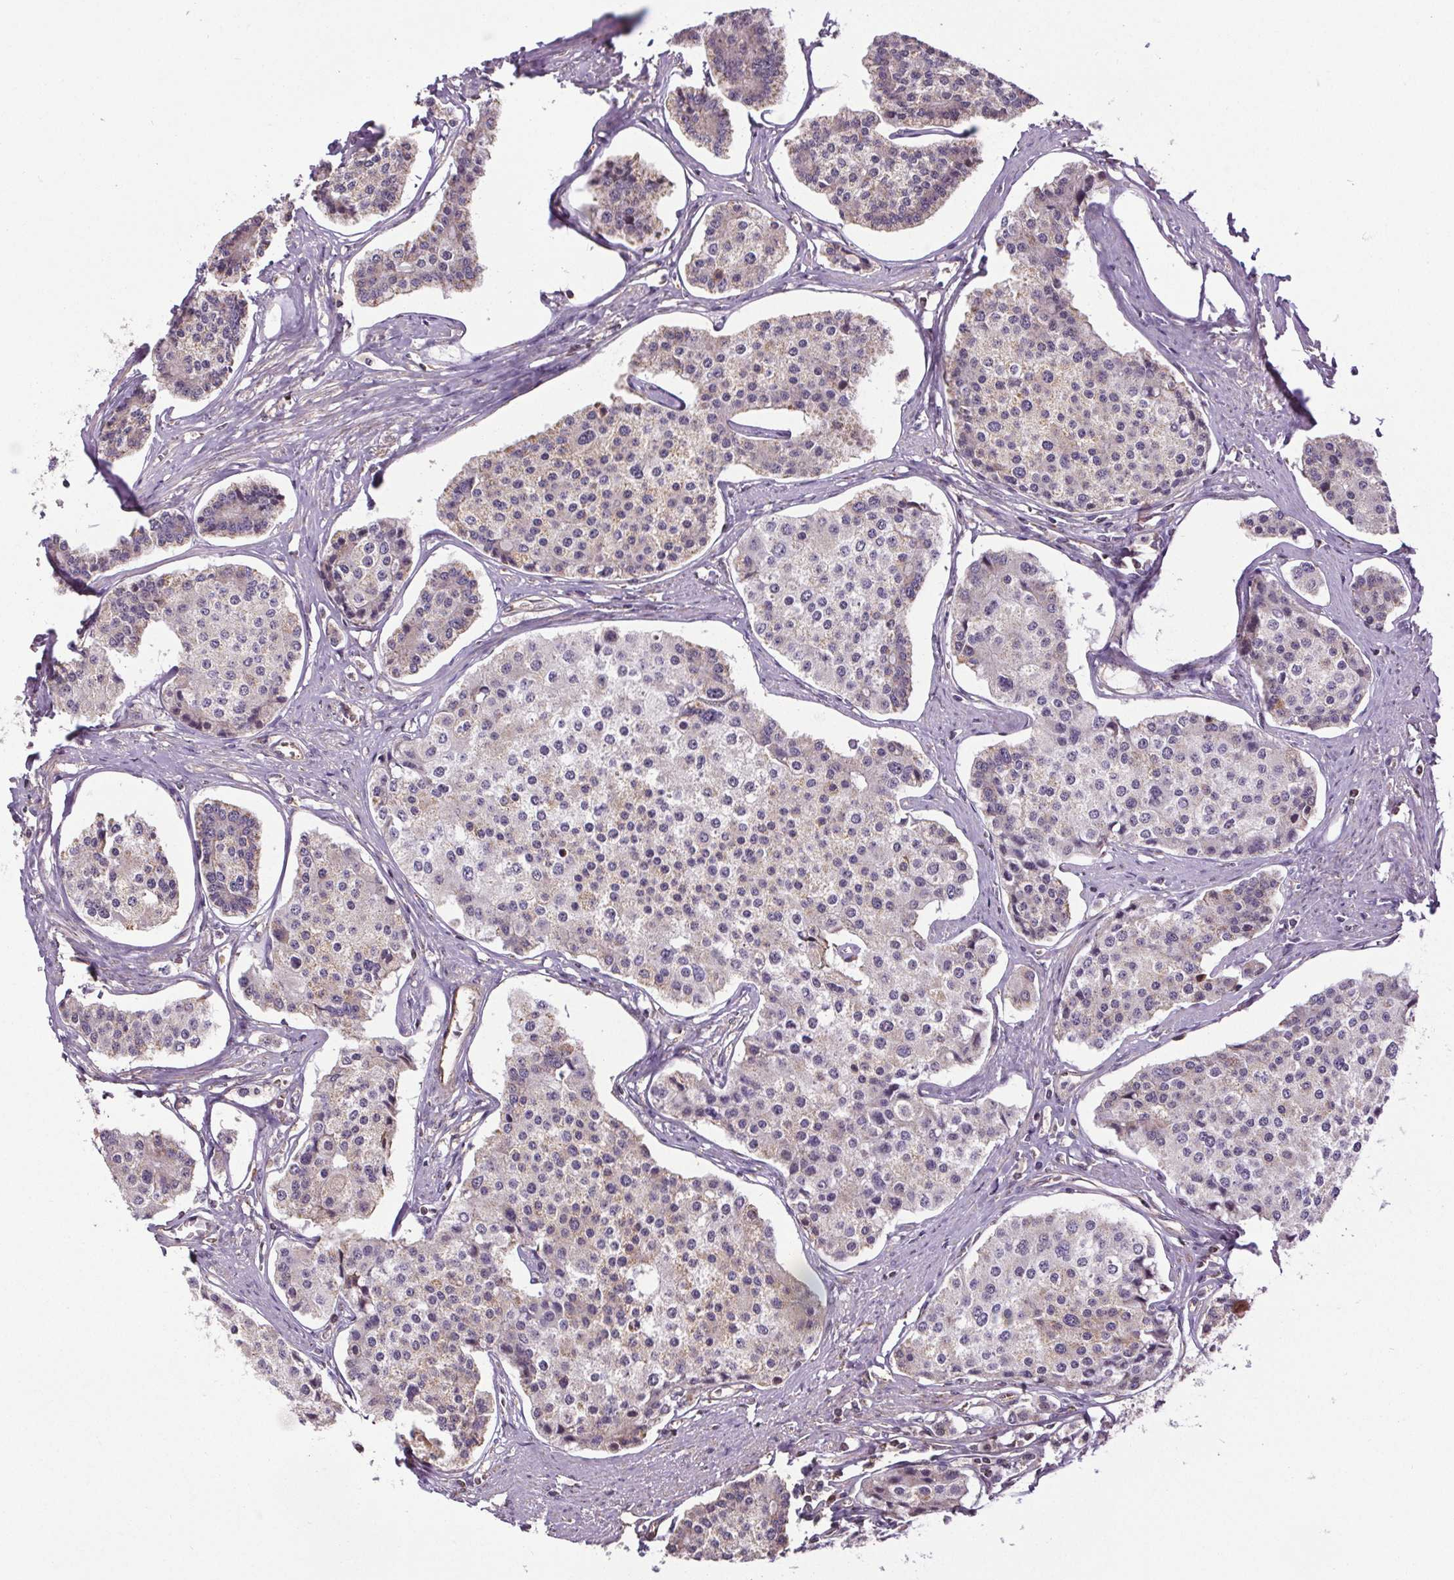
{"staining": {"intensity": "weak", "quantity": "<25%", "location": "cytoplasmic/membranous"}, "tissue": "carcinoid", "cell_type": "Tumor cells", "image_type": "cancer", "snomed": [{"axis": "morphology", "description": "Carcinoid, malignant, NOS"}, {"axis": "topography", "description": "Small intestine"}], "caption": "A micrograph of human carcinoid is negative for staining in tumor cells. (Stains: DAB IHC with hematoxylin counter stain, Microscopy: brightfield microscopy at high magnification).", "gene": "ZNF548", "patient": {"sex": "female", "age": 65}}